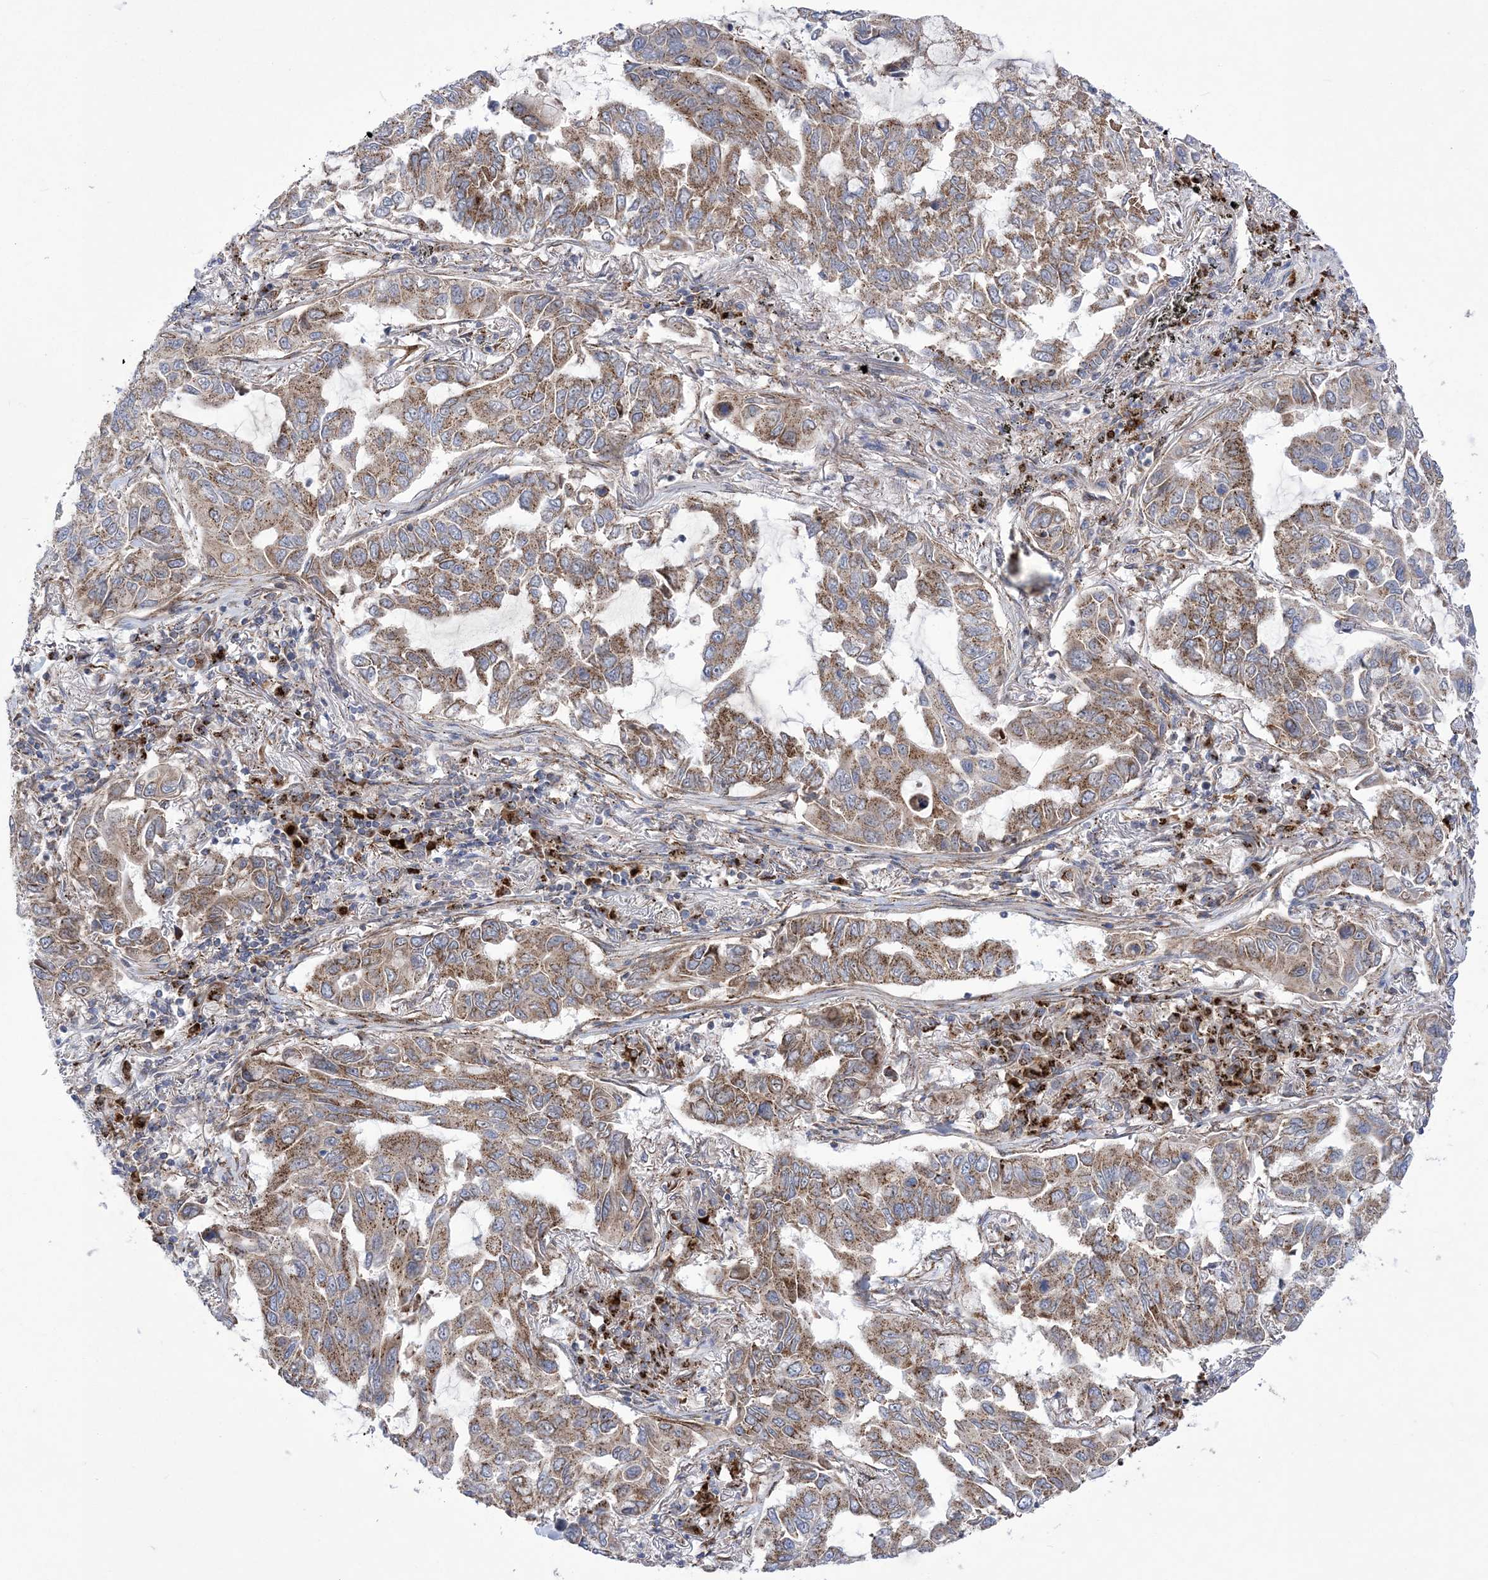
{"staining": {"intensity": "moderate", "quantity": ">75%", "location": "cytoplasmic/membranous"}, "tissue": "lung cancer", "cell_type": "Tumor cells", "image_type": "cancer", "snomed": [{"axis": "morphology", "description": "Adenocarcinoma, NOS"}, {"axis": "topography", "description": "Lung"}], "caption": "This is a histology image of immunohistochemistry (IHC) staining of lung cancer, which shows moderate staining in the cytoplasmic/membranous of tumor cells.", "gene": "COPB2", "patient": {"sex": "male", "age": 64}}